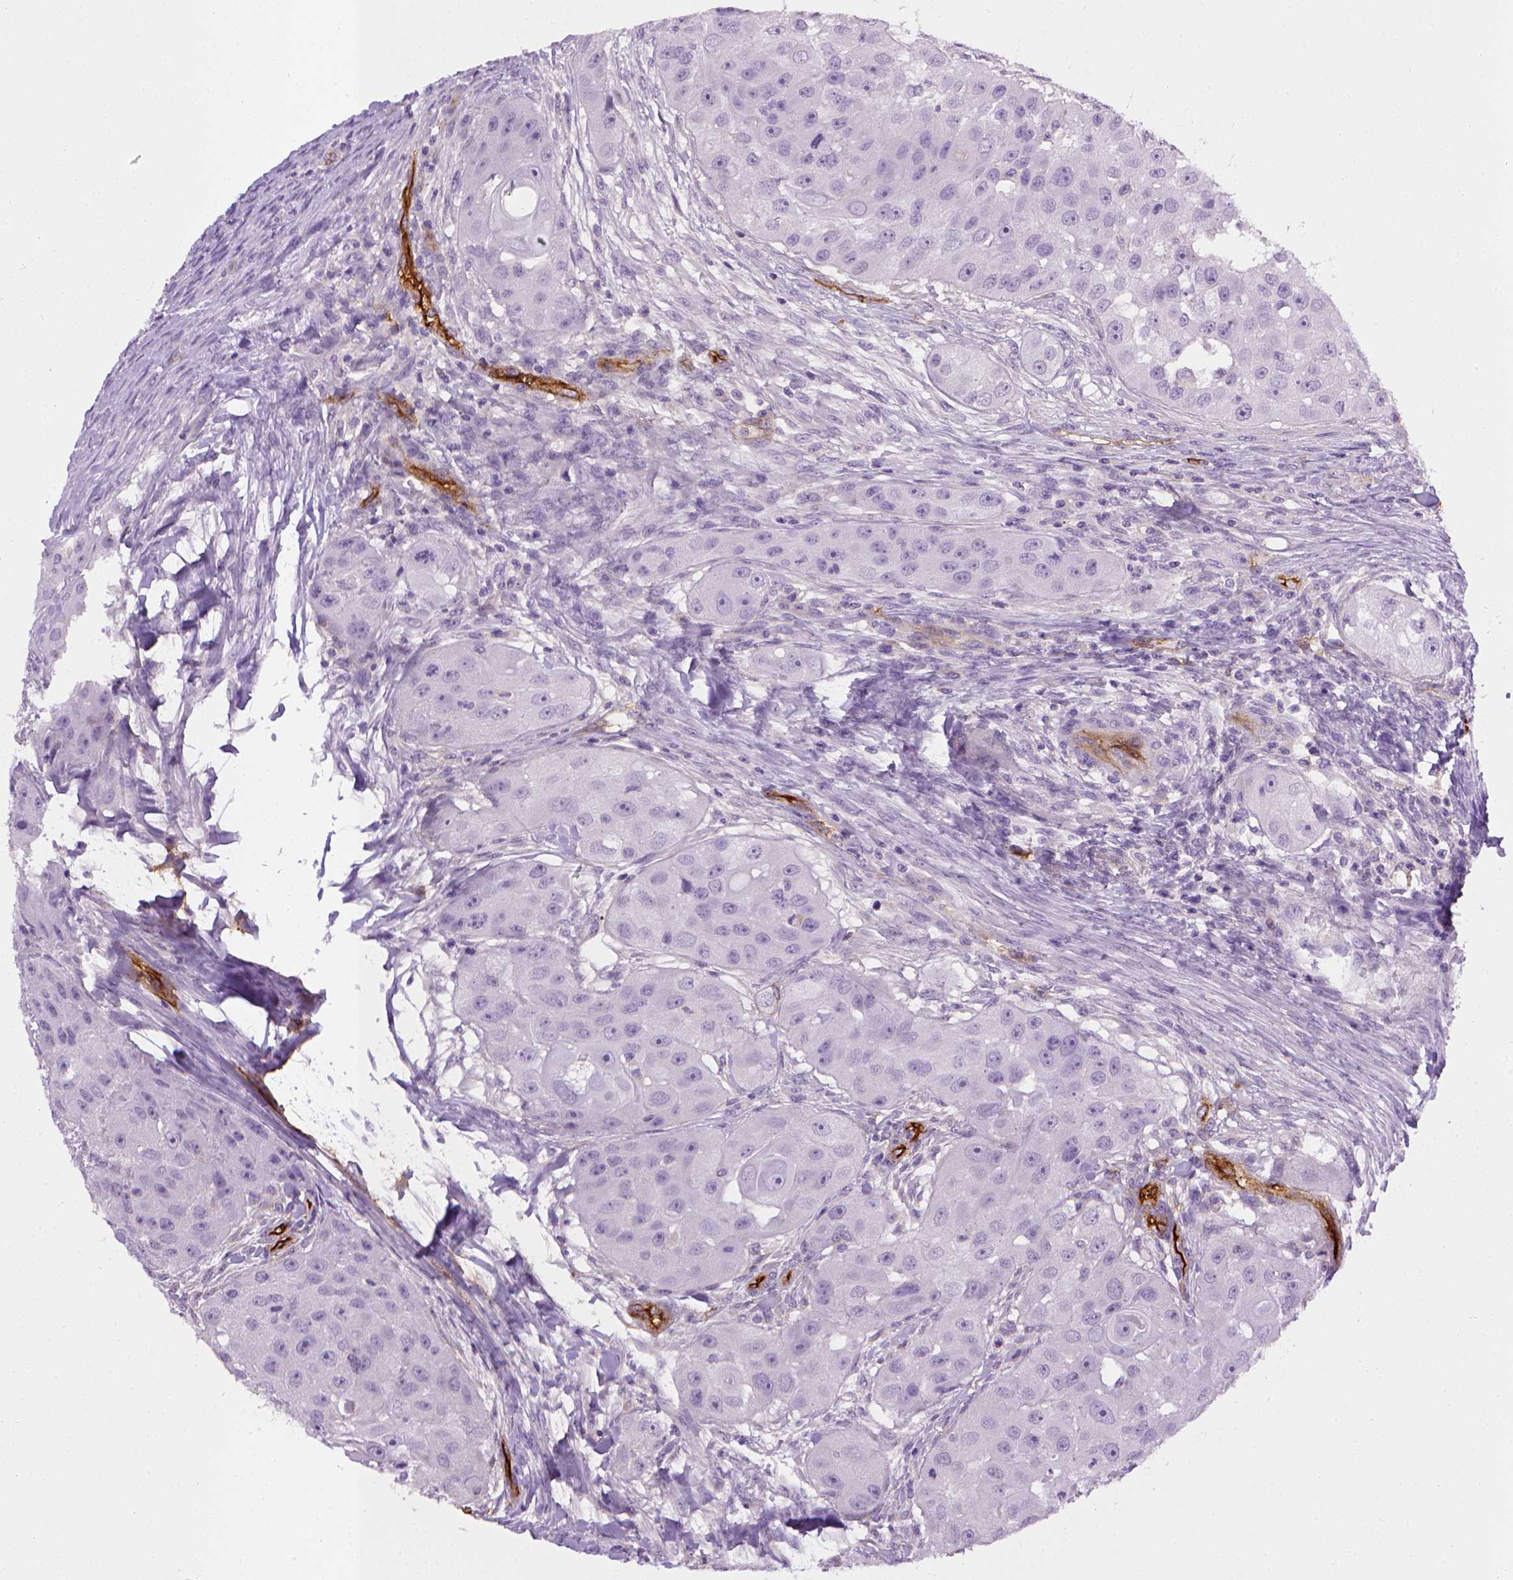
{"staining": {"intensity": "negative", "quantity": "none", "location": "none"}, "tissue": "head and neck cancer", "cell_type": "Tumor cells", "image_type": "cancer", "snomed": [{"axis": "morphology", "description": "Squamous cell carcinoma, NOS"}, {"axis": "topography", "description": "Head-Neck"}], "caption": "This is an IHC micrograph of human head and neck squamous cell carcinoma. There is no staining in tumor cells.", "gene": "ENG", "patient": {"sex": "male", "age": 51}}